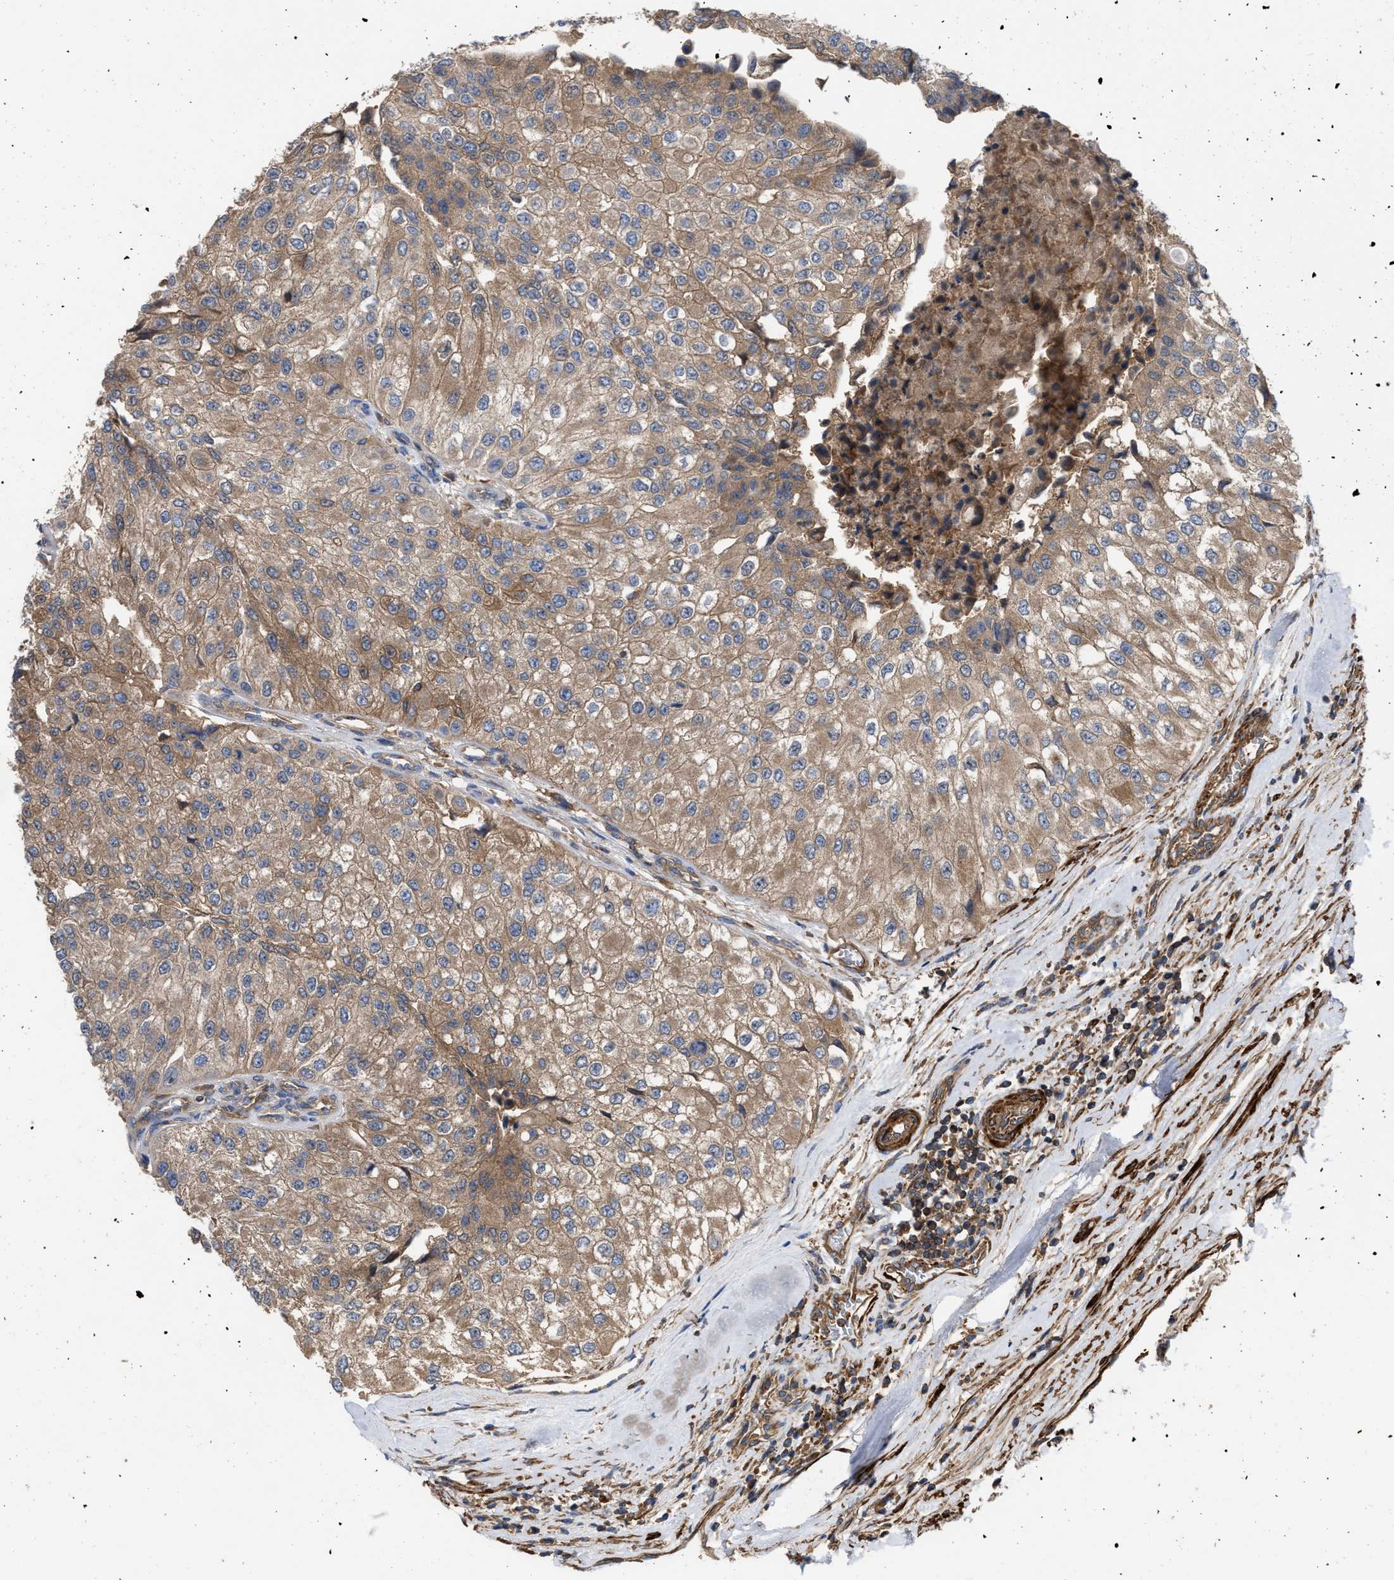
{"staining": {"intensity": "moderate", "quantity": ">75%", "location": "cytoplasmic/membranous"}, "tissue": "urothelial cancer", "cell_type": "Tumor cells", "image_type": "cancer", "snomed": [{"axis": "morphology", "description": "Urothelial carcinoma, High grade"}, {"axis": "topography", "description": "Kidney"}, {"axis": "topography", "description": "Urinary bladder"}], "caption": "High-grade urothelial carcinoma tissue exhibits moderate cytoplasmic/membranous positivity in about >75% of tumor cells, visualized by immunohistochemistry.", "gene": "RABEP1", "patient": {"sex": "male", "age": 77}}